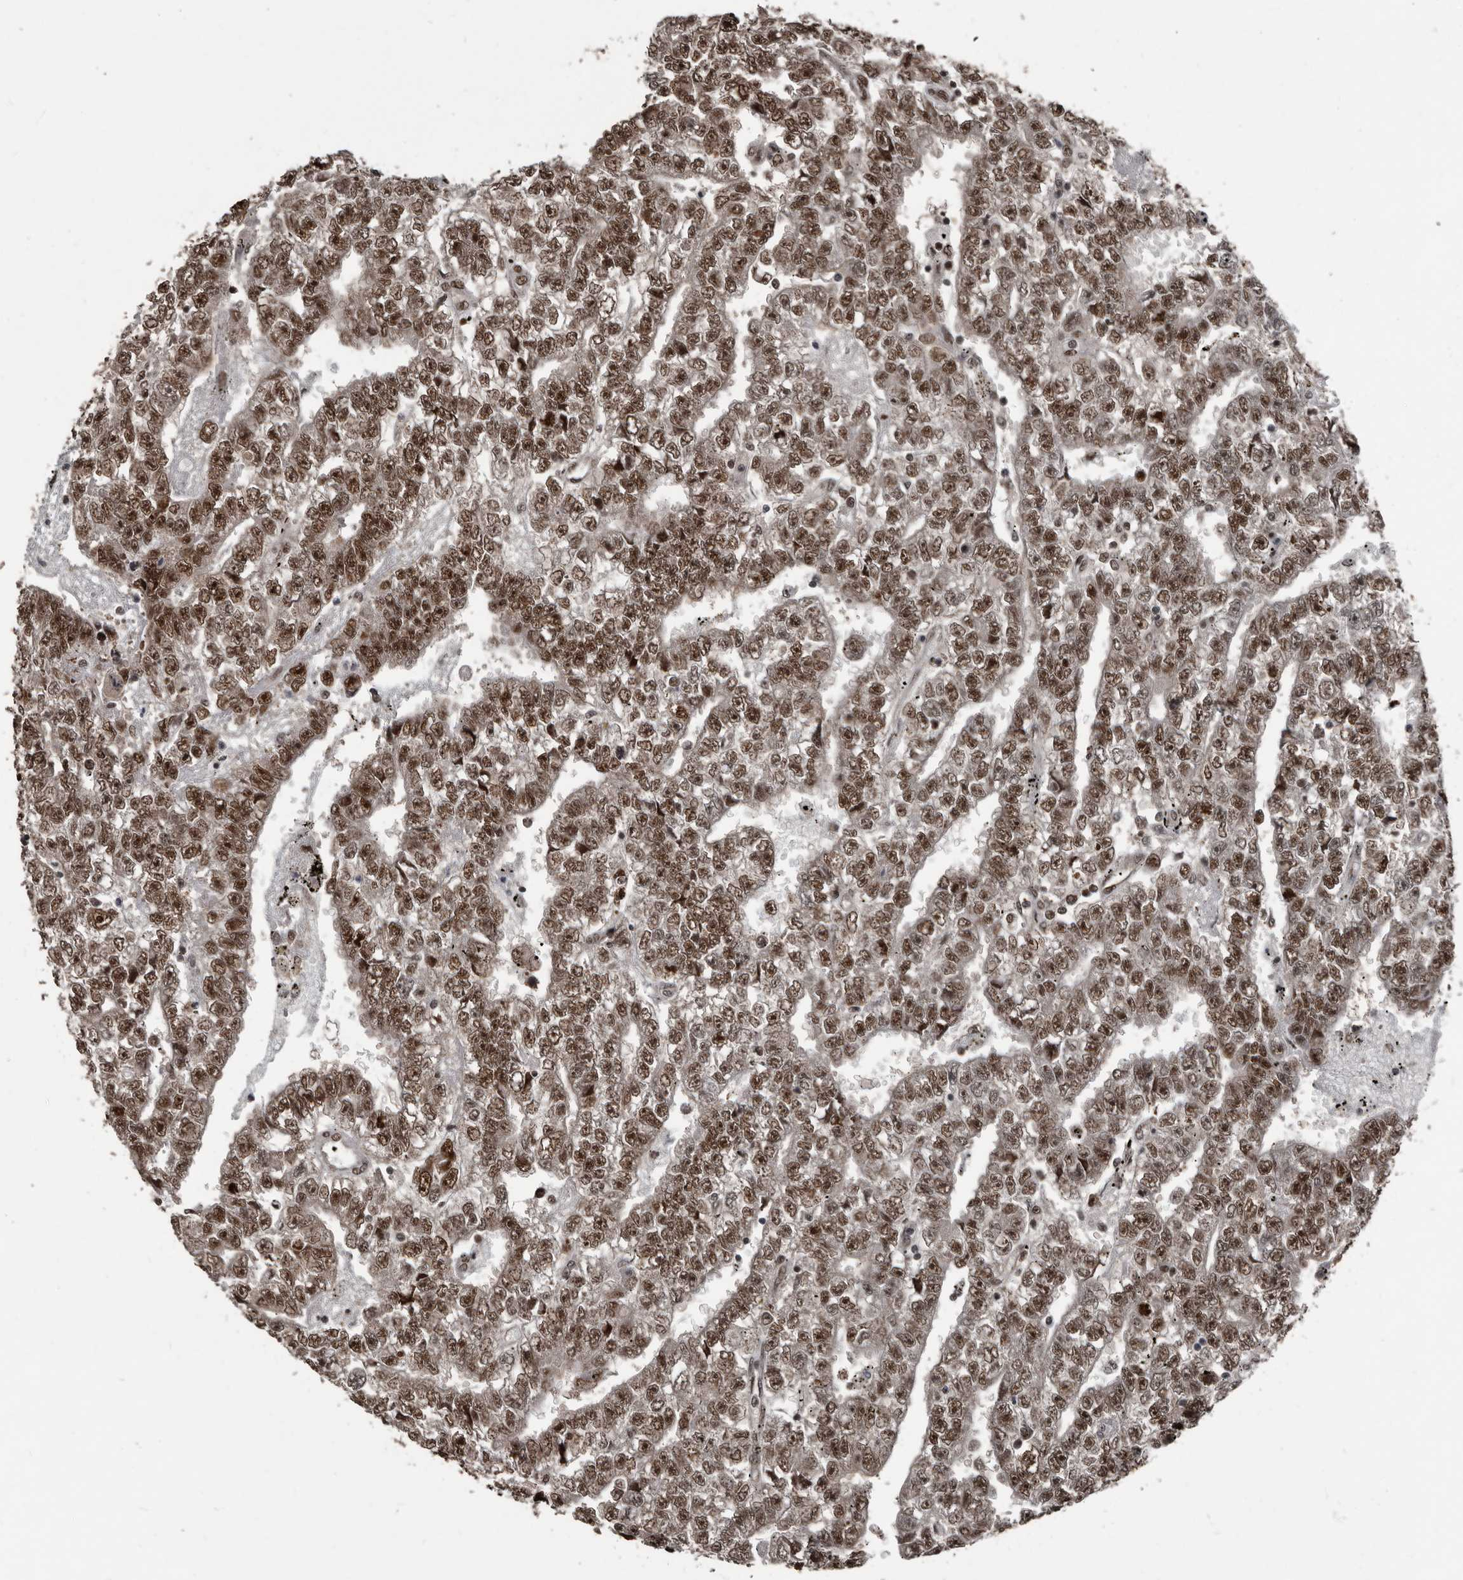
{"staining": {"intensity": "strong", "quantity": ">75%", "location": "nuclear"}, "tissue": "testis cancer", "cell_type": "Tumor cells", "image_type": "cancer", "snomed": [{"axis": "morphology", "description": "Carcinoma, Embryonal, NOS"}, {"axis": "topography", "description": "Testis"}], "caption": "Tumor cells demonstrate high levels of strong nuclear staining in approximately >75% of cells in human embryonal carcinoma (testis).", "gene": "CHD1L", "patient": {"sex": "male", "age": 25}}